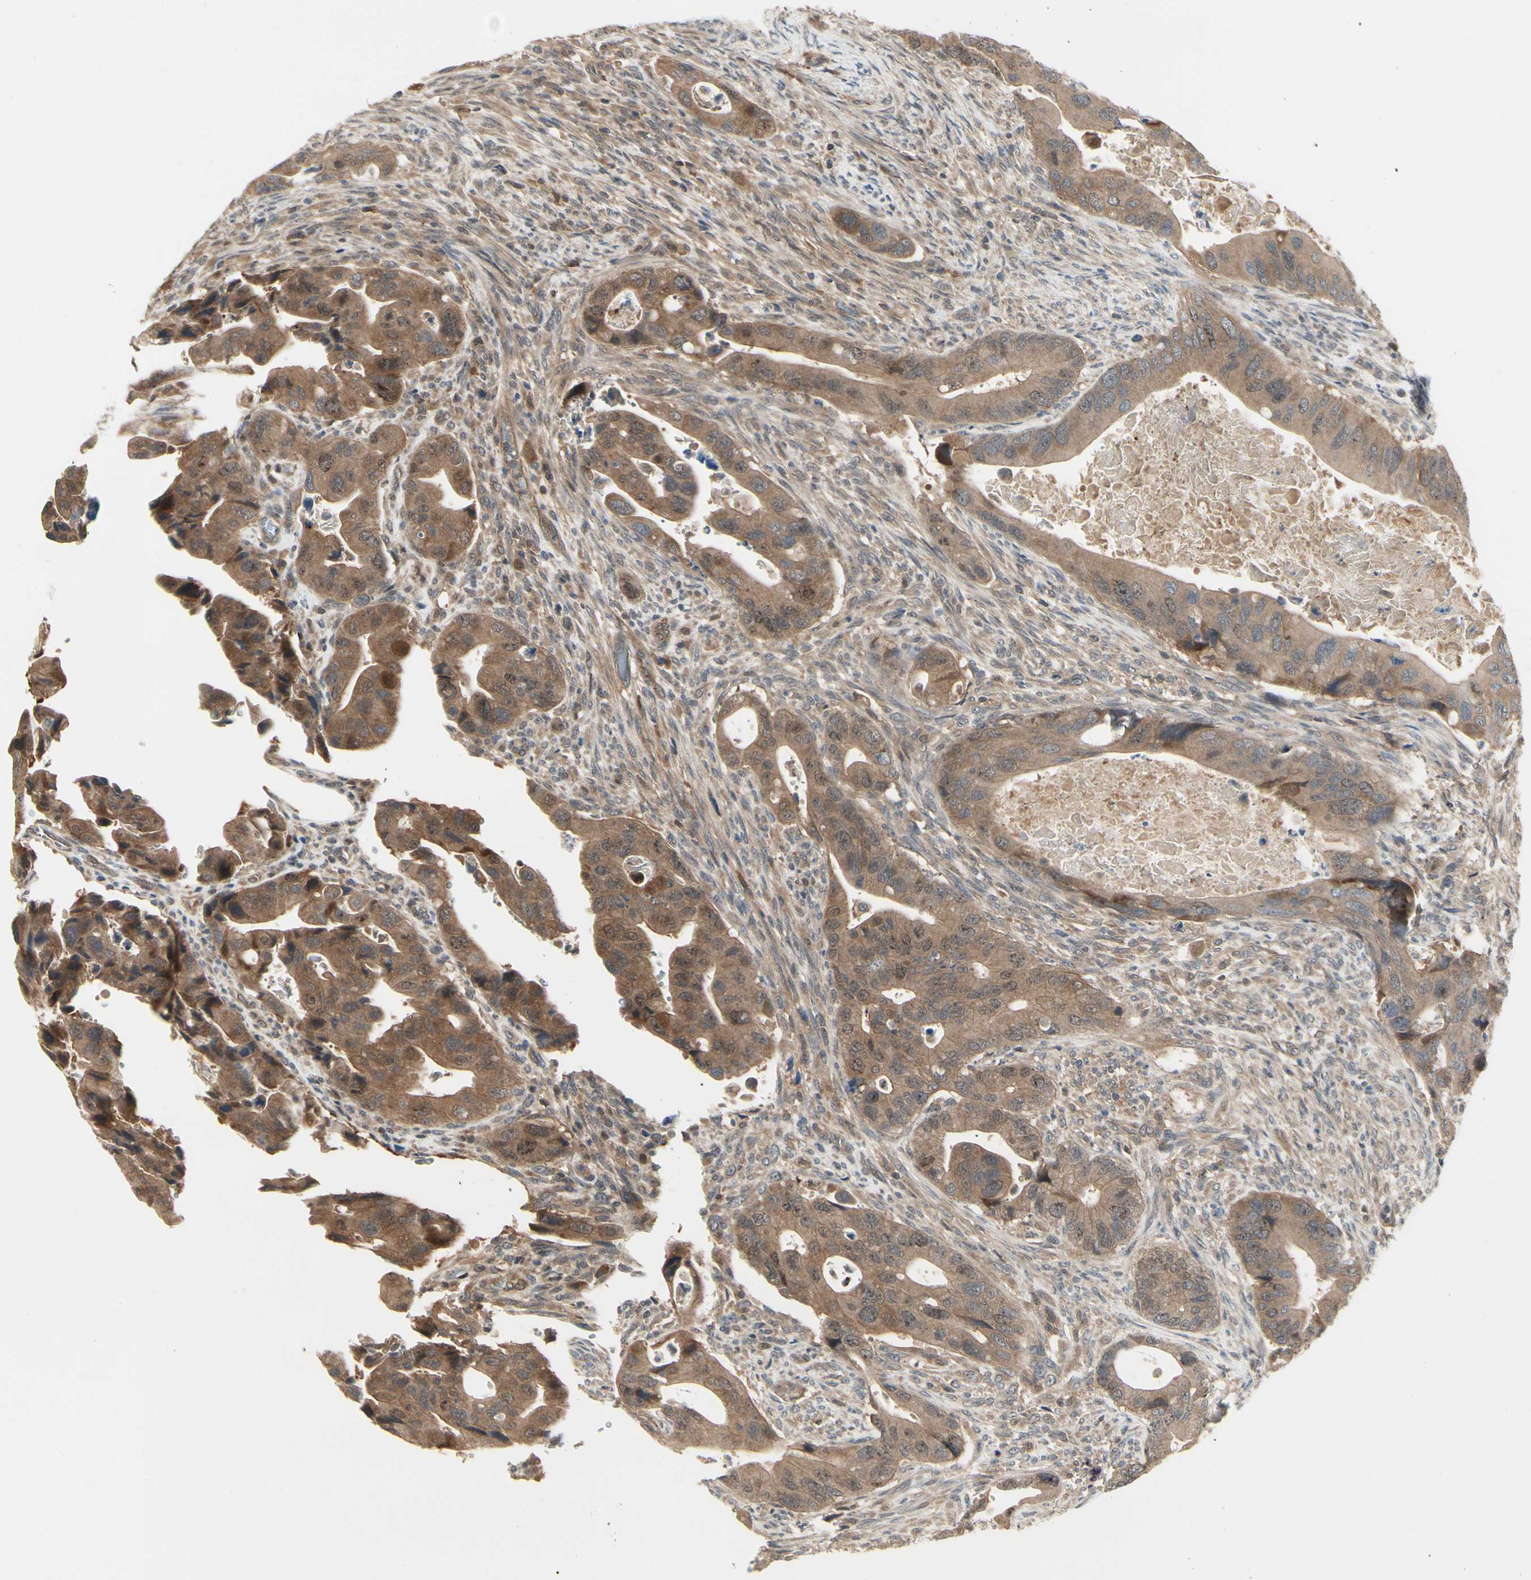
{"staining": {"intensity": "moderate", "quantity": ">75%", "location": "cytoplasmic/membranous"}, "tissue": "colorectal cancer", "cell_type": "Tumor cells", "image_type": "cancer", "snomed": [{"axis": "morphology", "description": "Adenocarcinoma, NOS"}, {"axis": "topography", "description": "Rectum"}], "caption": "This histopathology image shows IHC staining of colorectal adenocarcinoma, with medium moderate cytoplasmic/membranous positivity in approximately >75% of tumor cells.", "gene": "RNF14", "patient": {"sex": "female", "age": 57}}